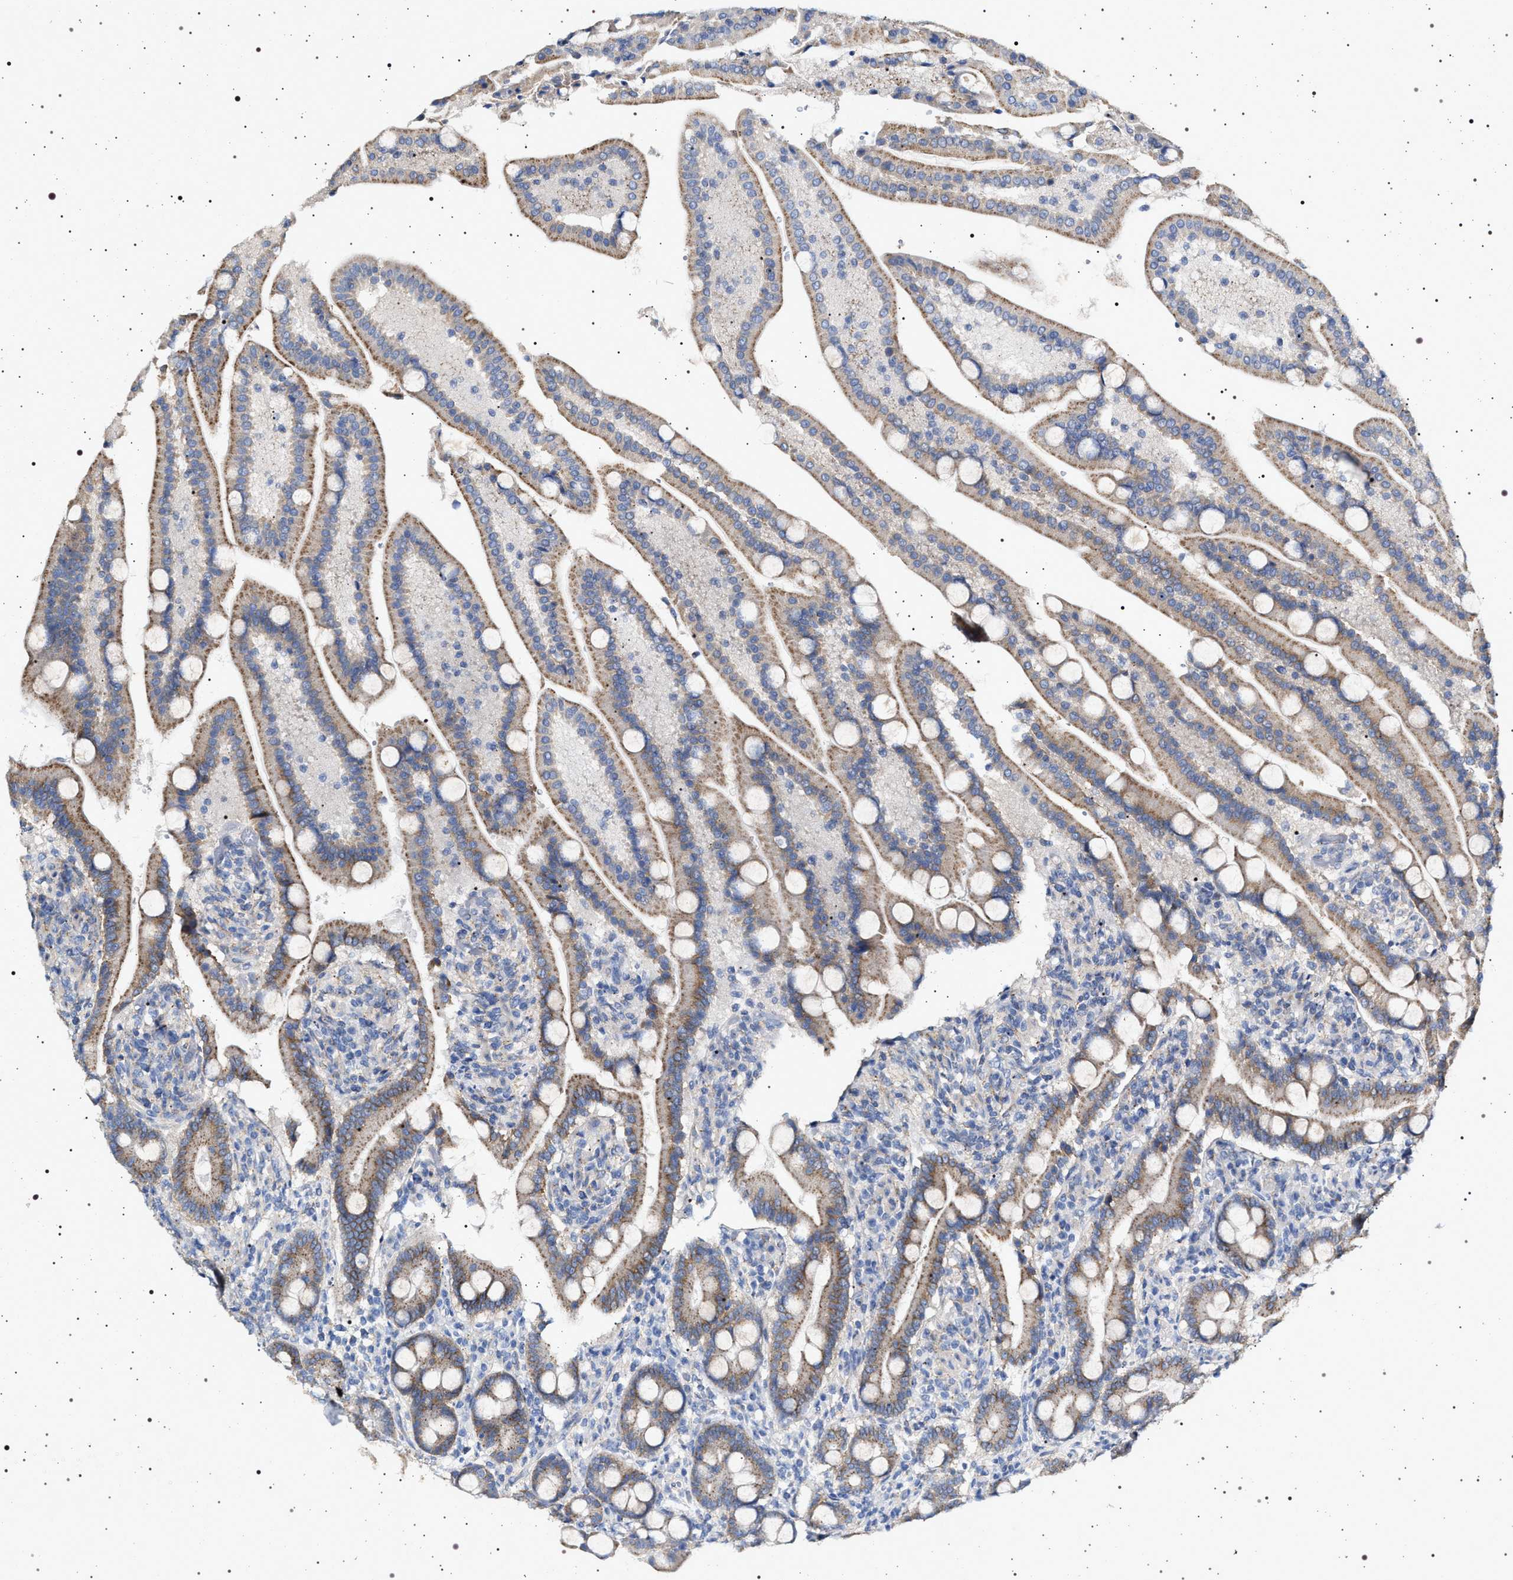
{"staining": {"intensity": "moderate", "quantity": ">75%", "location": "cytoplasmic/membranous"}, "tissue": "duodenum", "cell_type": "Glandular cells", "image_type": "normal", "snomed": [{"axis": "morphology", "description": "Normal tissue, NOS"}, {"axis": "topography", "description": "Duodenum"}], "caption": "Immunohistochemistry (IHC) staining of unremarkable duodenum, which shows medium levels of moderate cytoplasmic/membranous positivity in approximately >75% of glandular cells indicating moderate cytoplasmic/membranous protein staining. The staining was performed using DAB (brown) for protein detection and nuclei were counterstained in hematoxylin (blue).", "gene": "NAALADL2", "patient": {"sex": "male", "age": 54}}